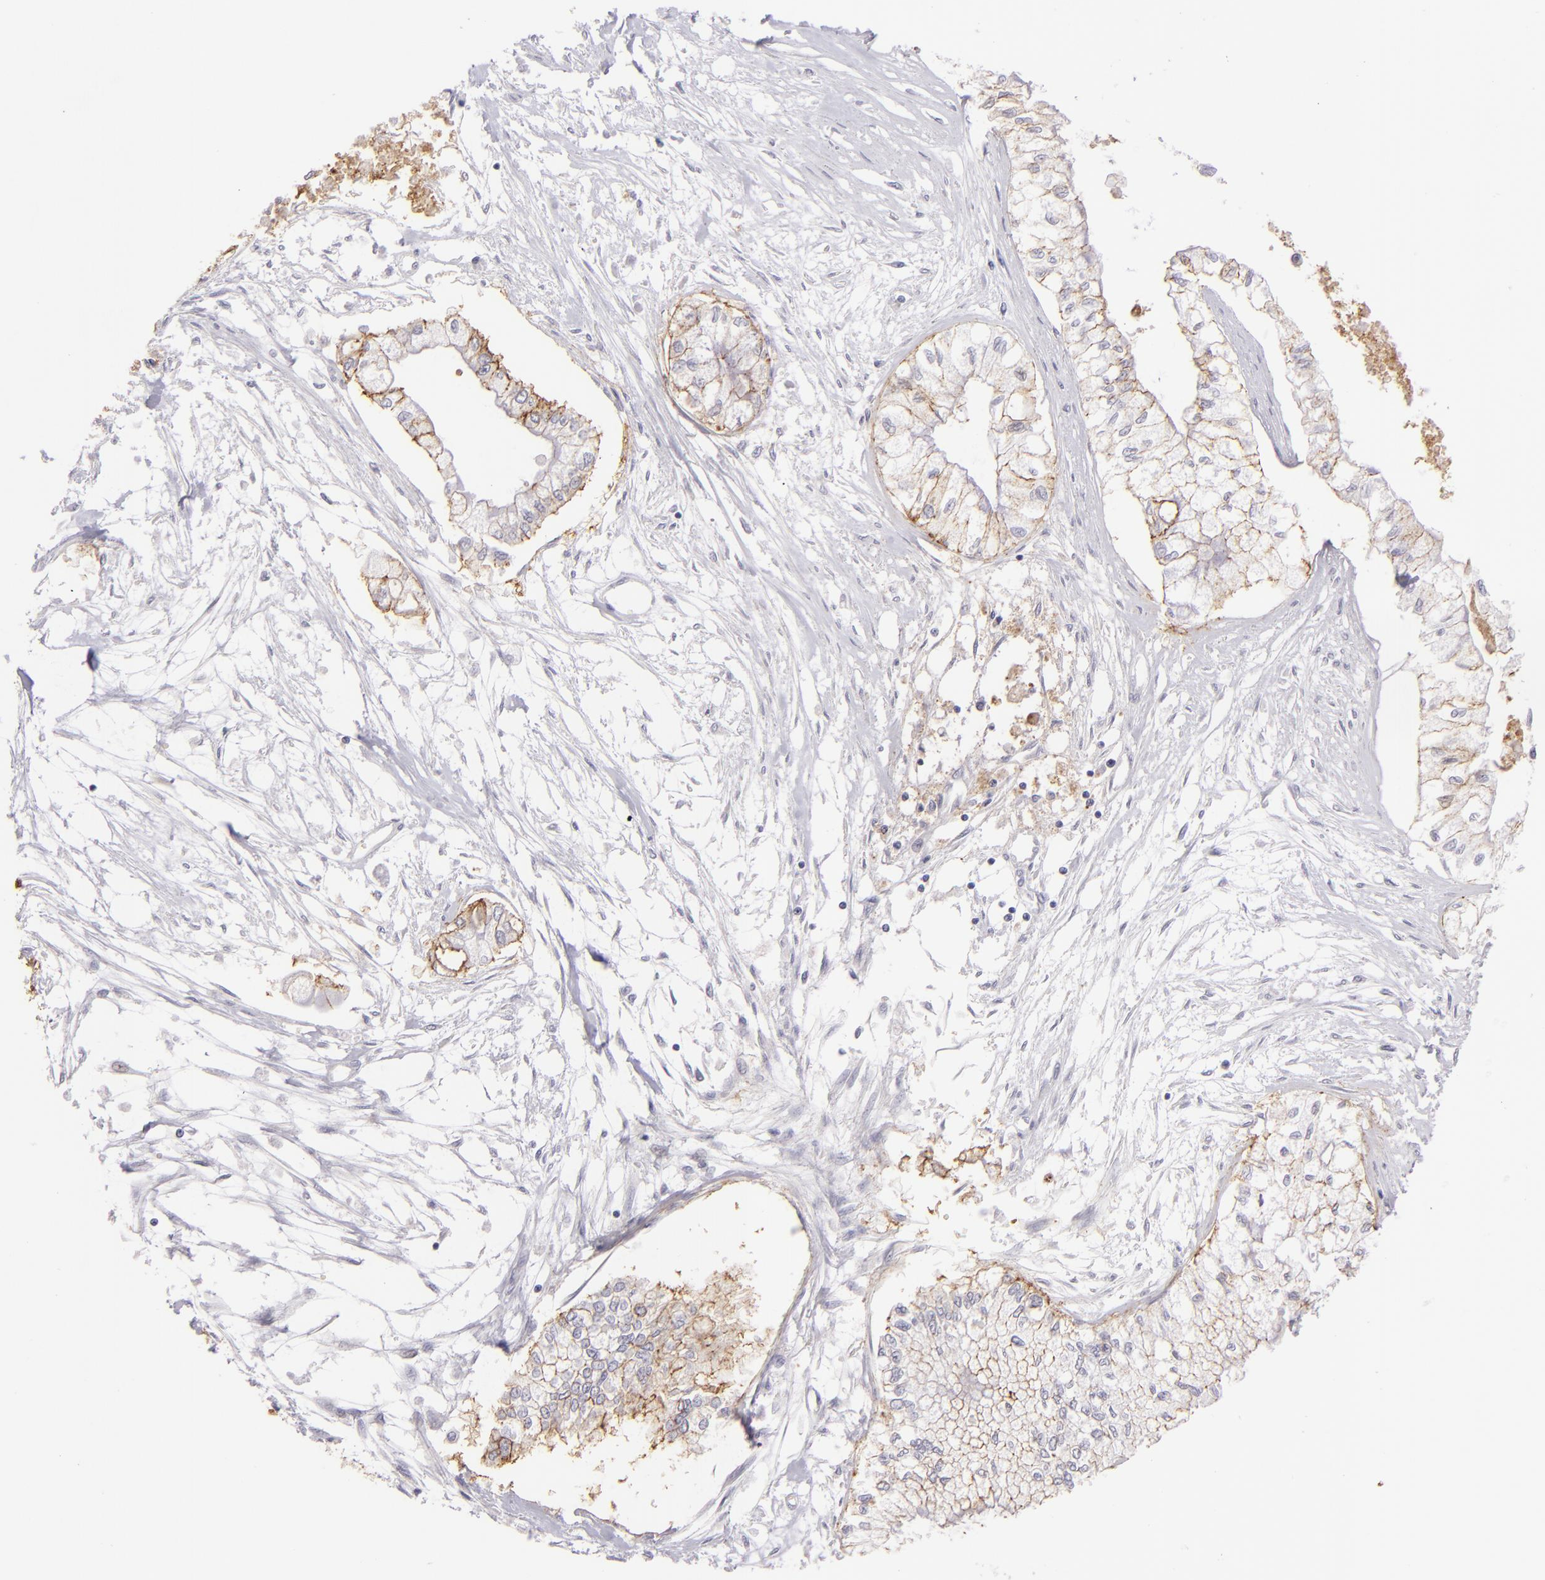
{"staining": {"intensity": "weak", "quantity": "25%-75%", "location": "cytoplasmic/membranous"}, "tissue": "pancreatic cancer", "cell_type": "Tumor cells", "image_type": "cancer", "snomed": [{"axis": "morphology", "description": "Adenocarcinoma, NOS"}, {"axis": "topography", "description": "Pancreas"}], "caption": "Immunohistochemistry (IHC) (DAB (3,3'-diaminobenzidine)) staining of human adenocarcinoma (pancreatic) exhibits weak cytoplasmic/membranous protein expression in about 25%-75% of tumor cells.", "gene": "CLDN4", "patient": {"sex": "male", "age": 79}}